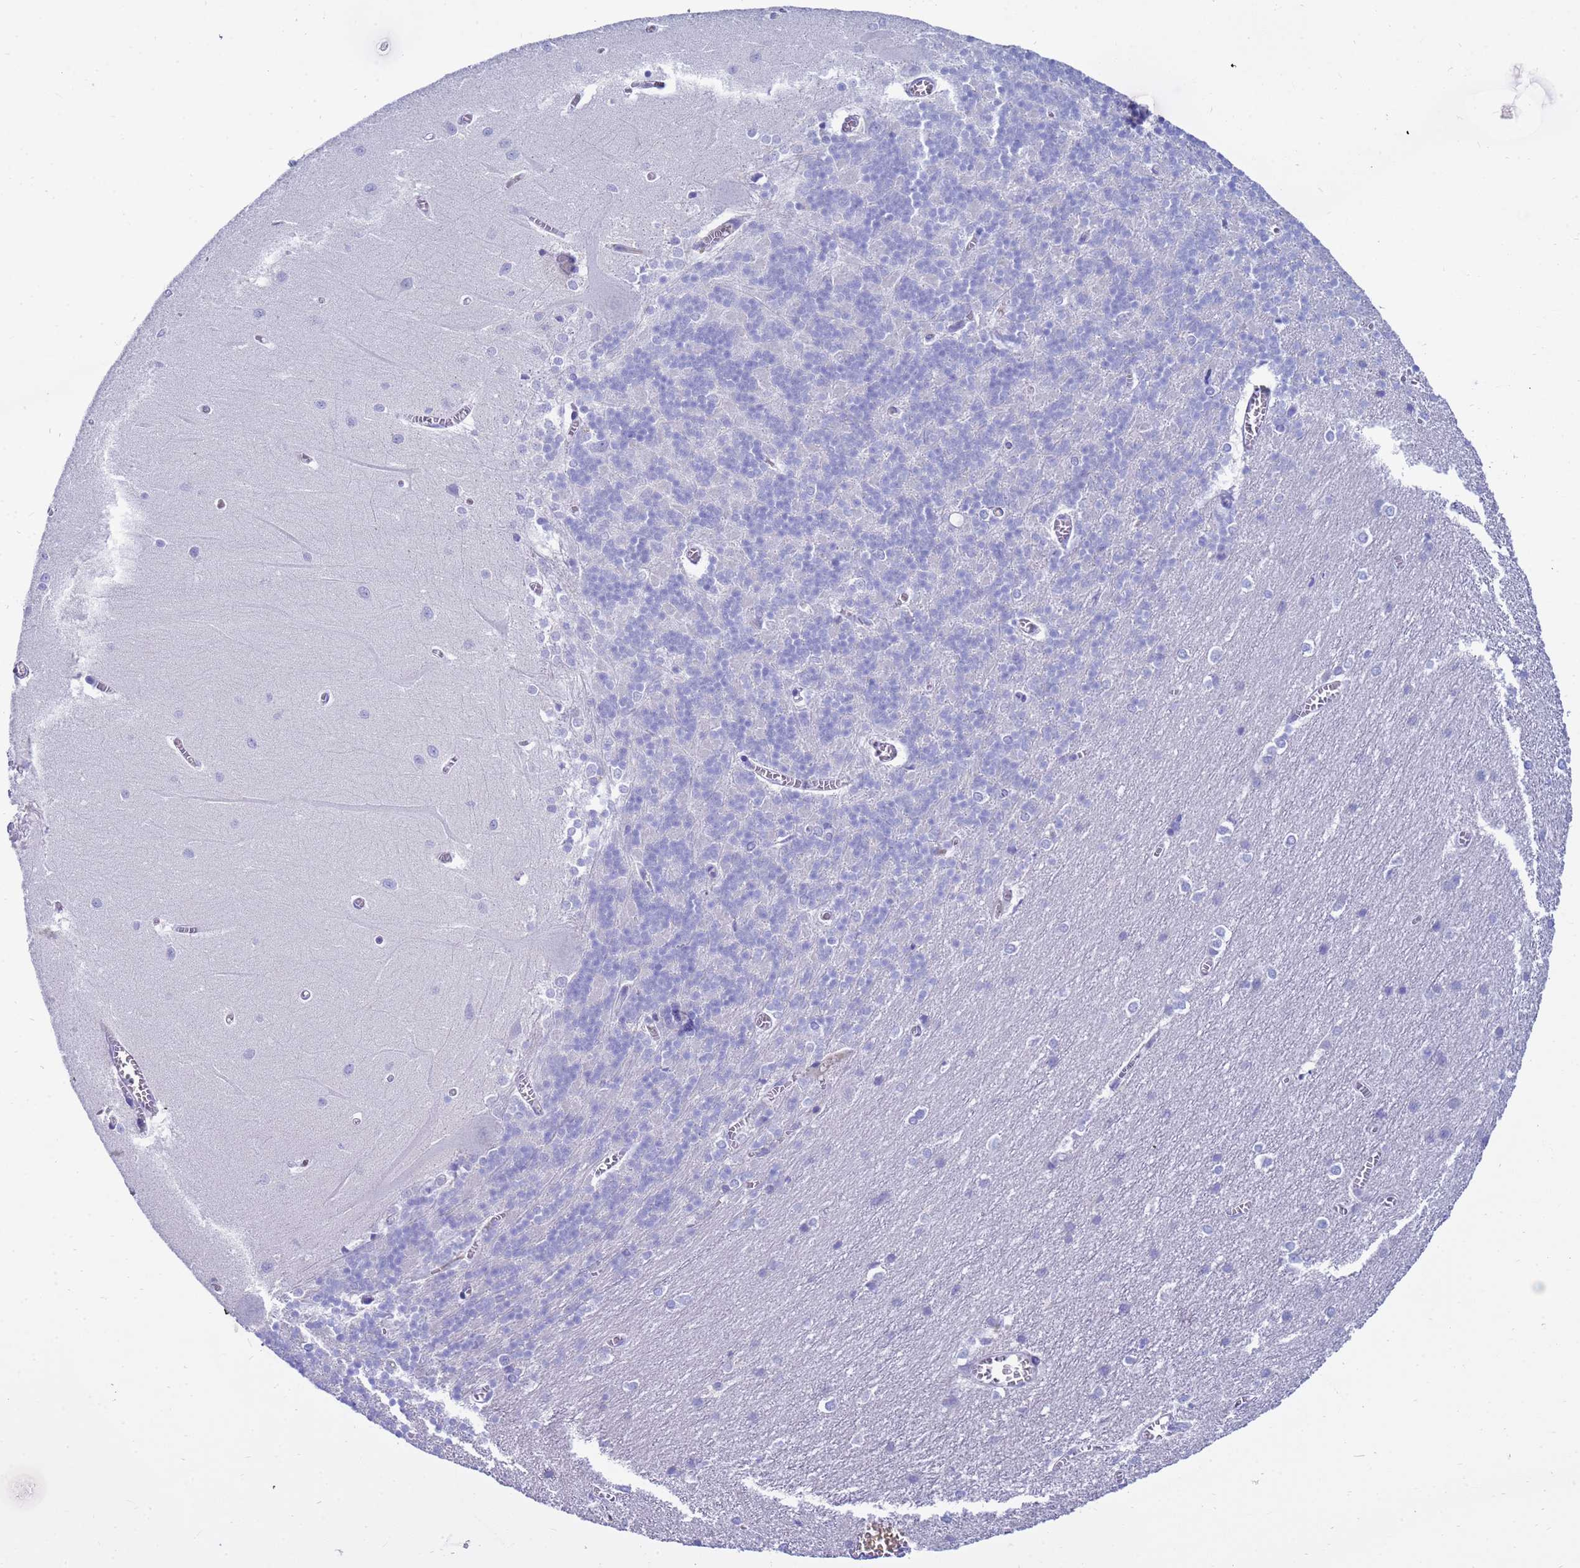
{"staining": {"intensity": "negative", "quantity": "none", "location": "none"}, "tissue": "cerebellum", "cell_type": "Cells in granular layer", "image_type": "normal", "snomed": [{"axis": "morphology", "description": "Normal tissue, NOS"}, {"axis": "topography", "description": "Cerebellum"}], "caption": "A histopathology image of cerebellum stained for a protein displays no brown staining in cells in granular layer.", "gene": "SYCN", "patient": {"sex": "male", "age": 37}}